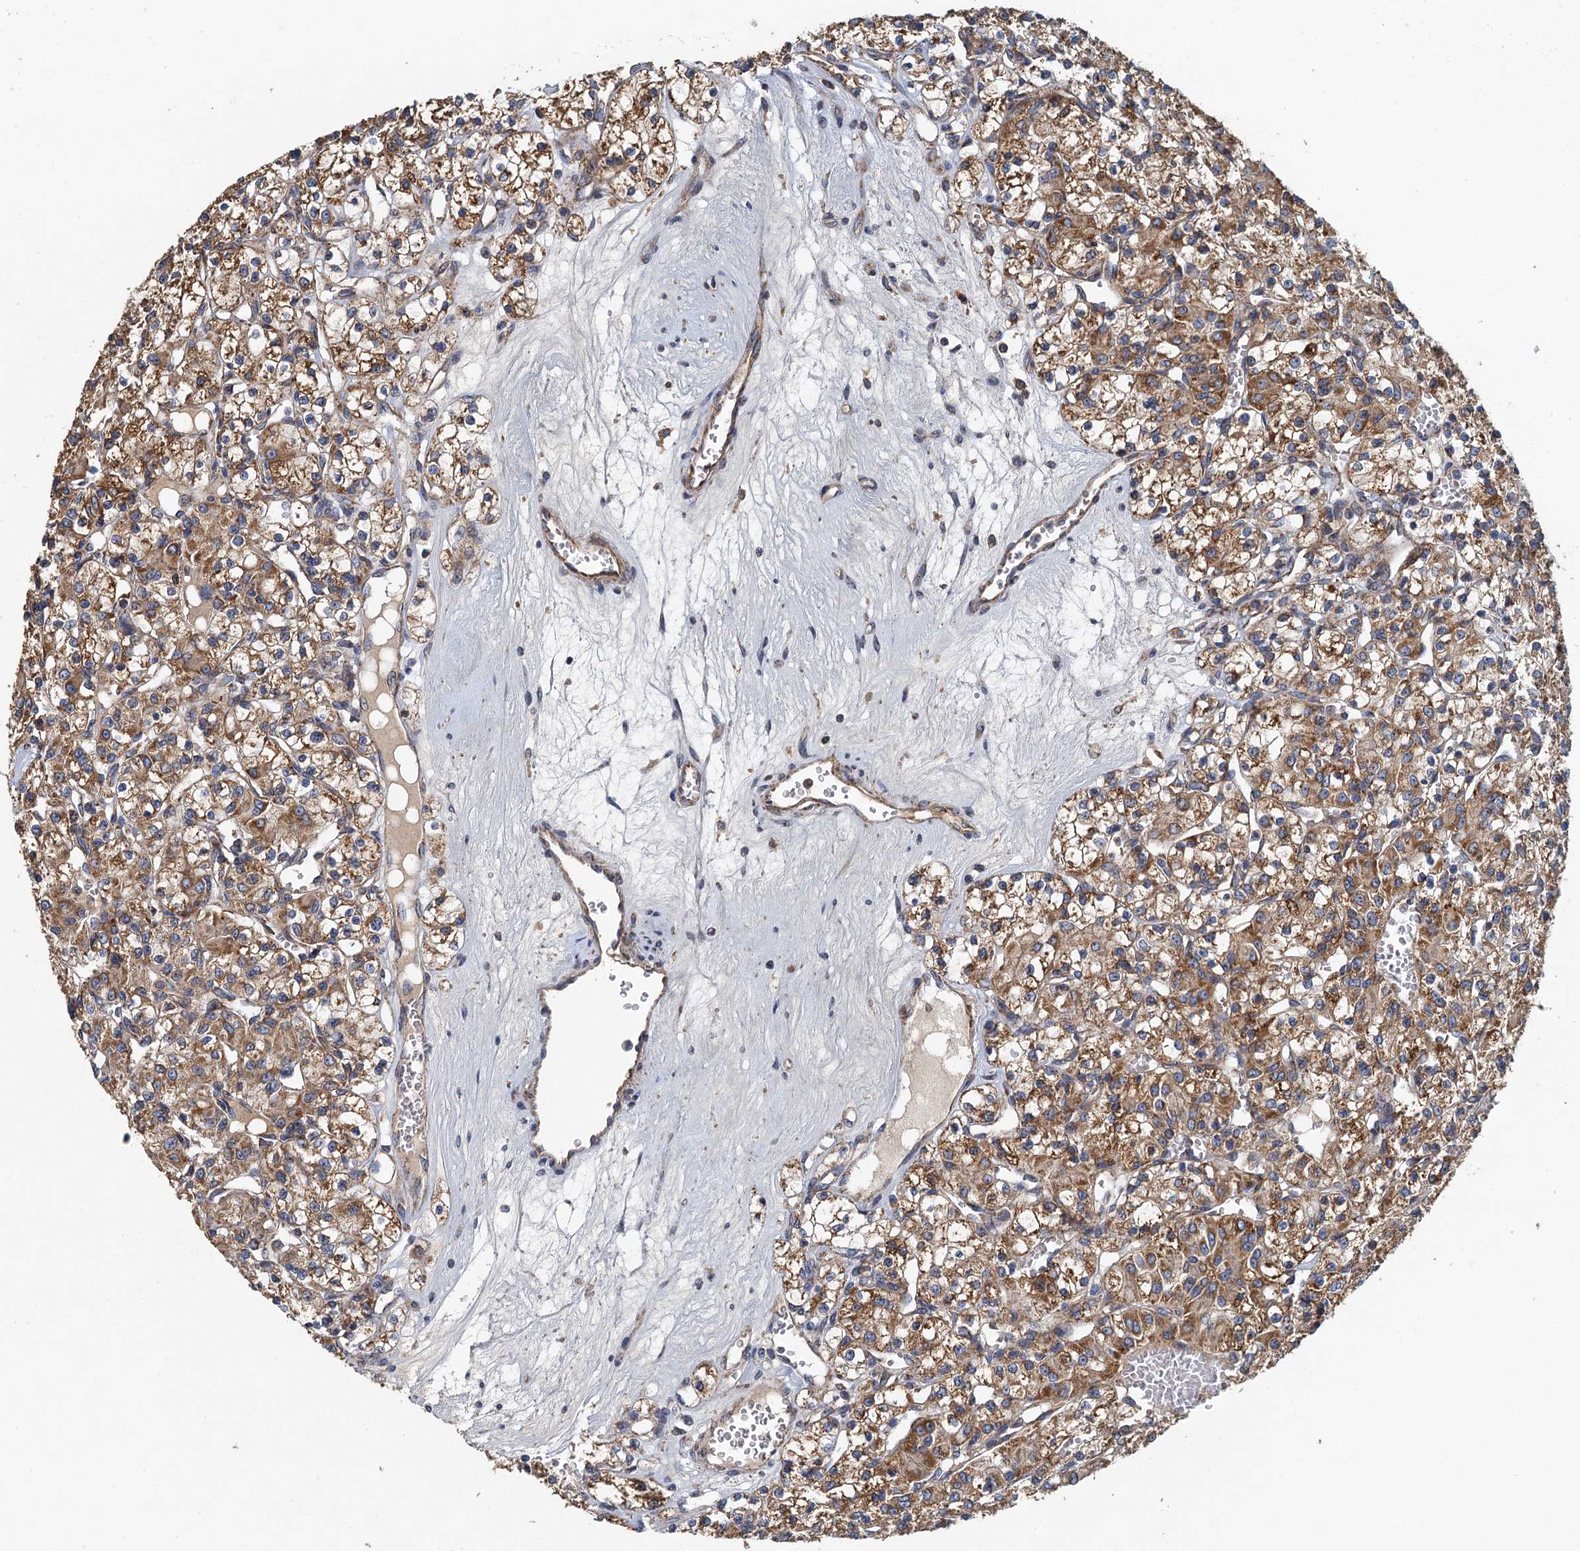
{"staining": {"intensity": "moderate", "quantity": "25%-75%", "location": "cytoplasmic/membranous"}, "tissue": "renal cancer", "cell_type": "Tumor cells", "image_type": "cancer", "snomed": [{"axis": "morphology", "description": "Adenocarcinoma, NOS"}, {"axis": "topography", "description": "Kidney"}], "caption": "The histopathology image shows immunohistochemical staining of renal adenocarcinoma. There is moderate cytoplasmic/membranous staining is present in approximately 25%-75% of tumor cells.", "gene": "BCS1L", "patient": {"sex": "female", "age": 59}}